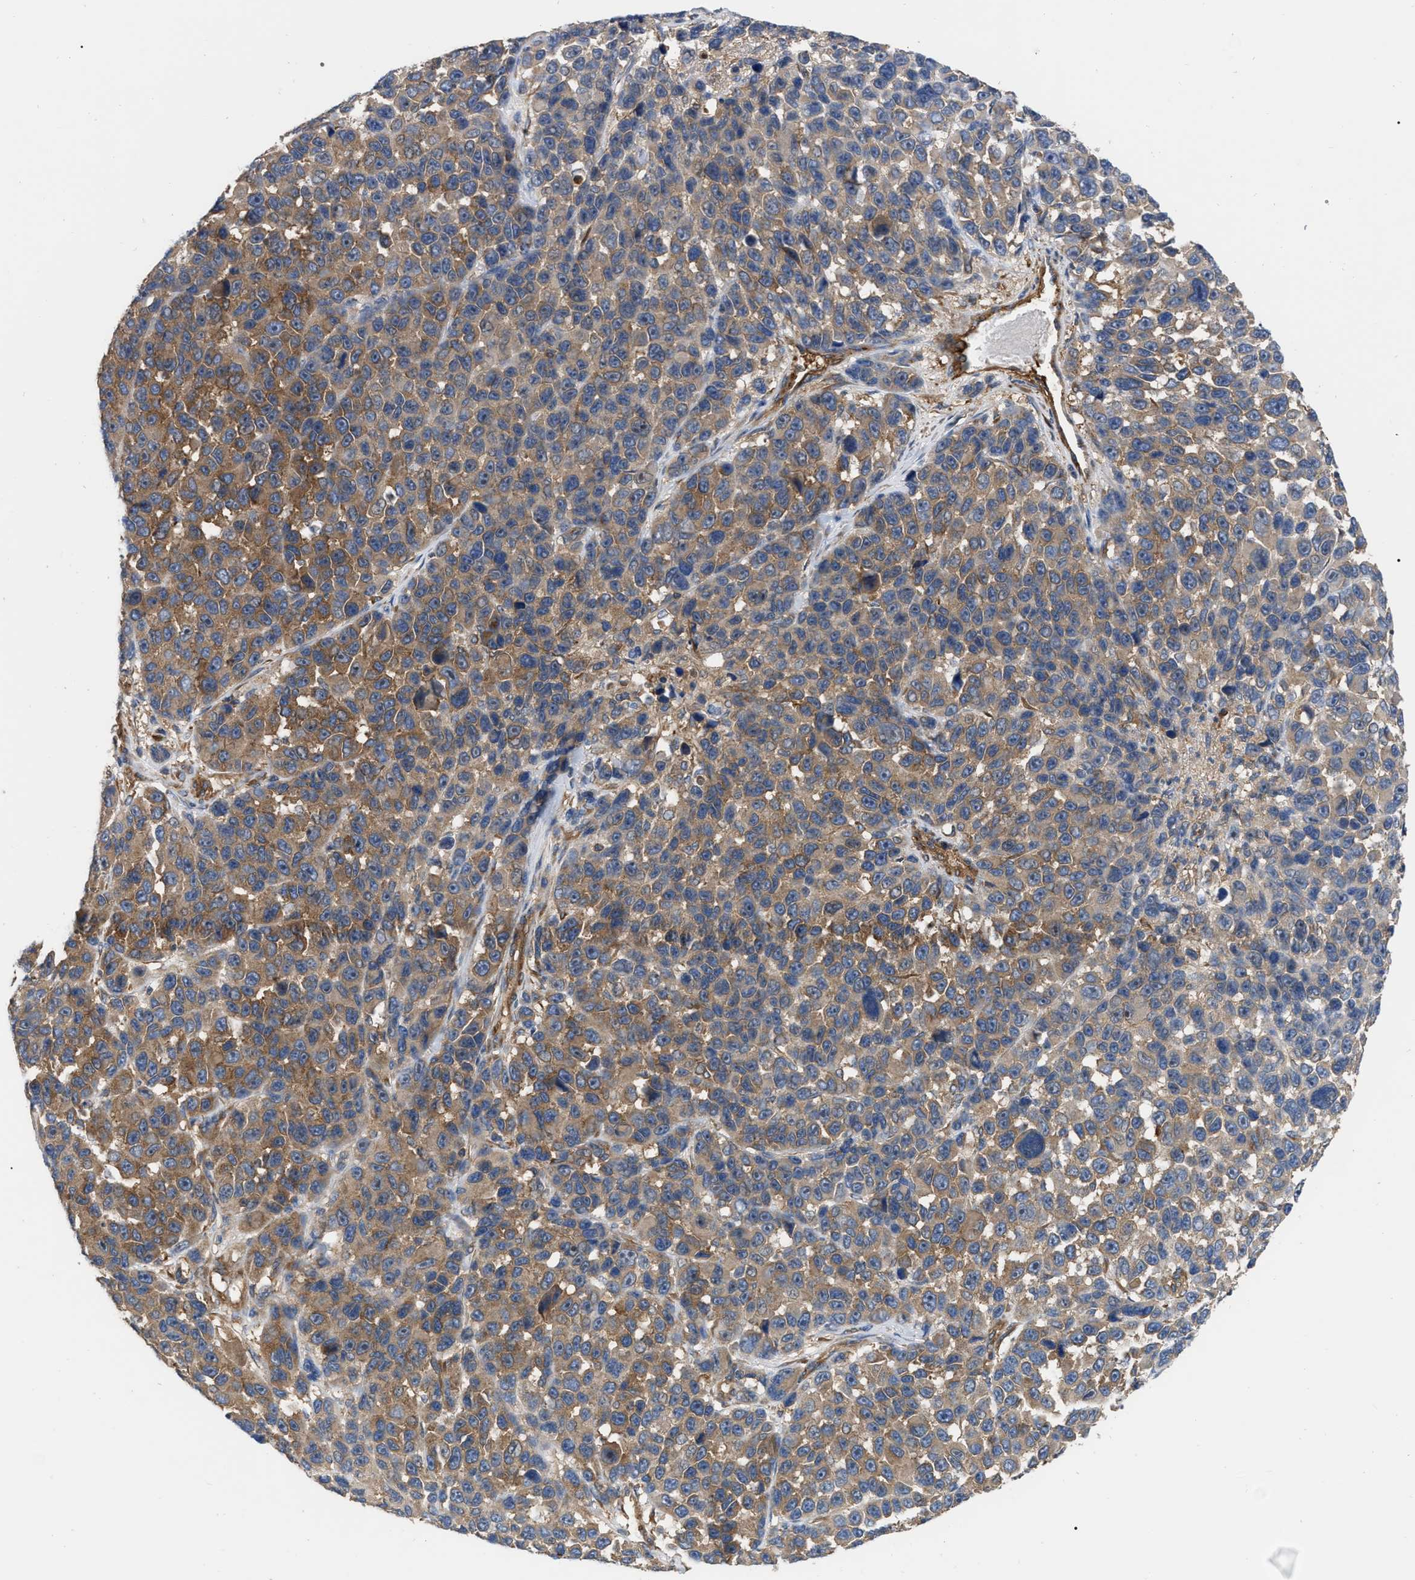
{"staining": {"intensity": "moderate", "quantity": ">75%", "location": "cytoplasmic/membranous"}, "tissue": "melanoma", "cell_type": "Tumor cells", "image_type": "cancer", "snomed": [{"axis": "morphology", "description": "Malignant melanoma, NOS"}, {"axis": "topography", "description": "Skin"}], "caption": "Immunohistochemistry (IHC) micrograph of malignant melanoma stained for a protein (brown), which reveals medium levels of moderate cytoplasmic/membranous positivity in approximately >75% of tumor cells.", "gene": "RABEP1", "patient": {"sex": "male", "age": 53}}